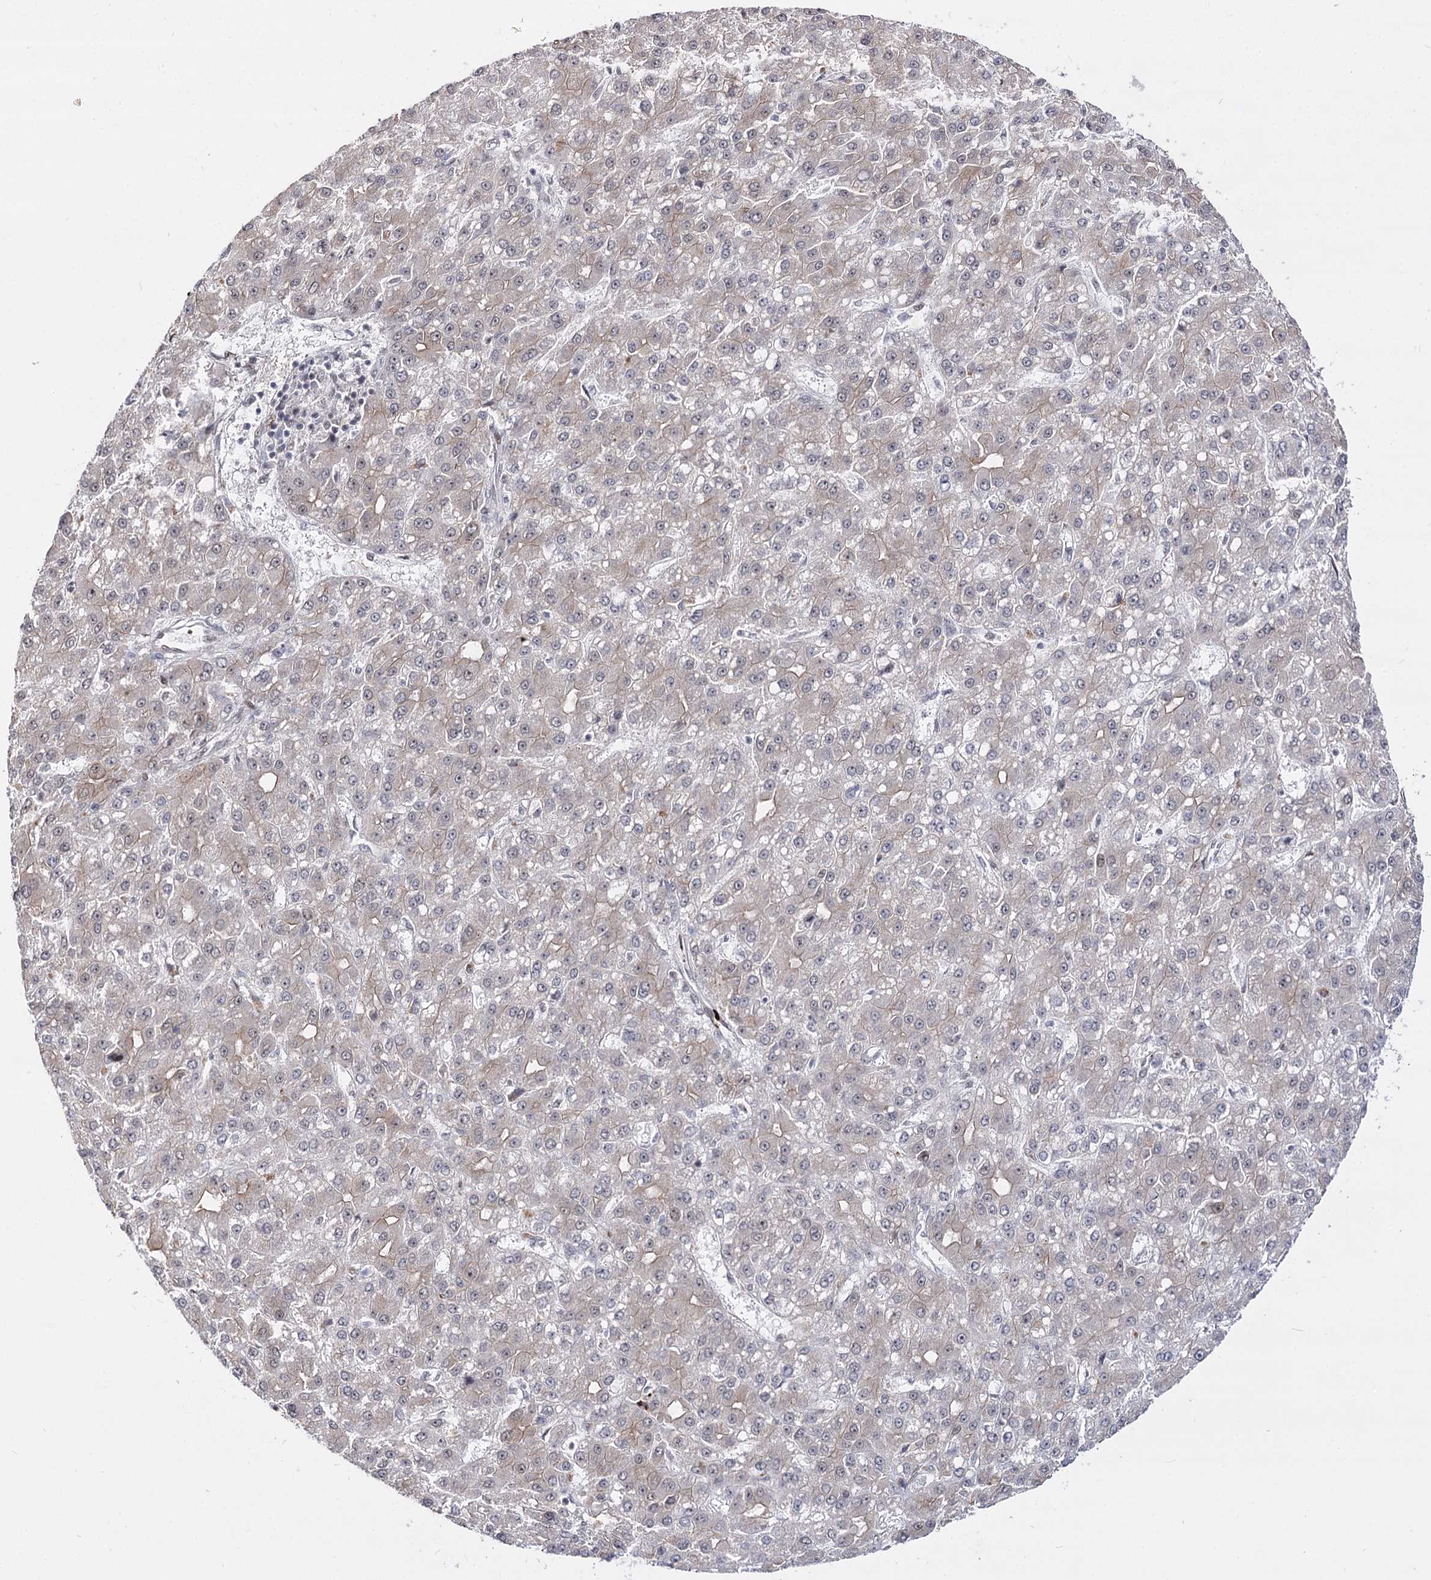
{"staining": {"intensity": "weak", "quantity": "25%-75%", "location": "cytoplasmic/membranous"}, "tissue": "liver cancer", "cell_type": "Tumor cells", "image_type": "cancer", "snomed": [{"axis": "morphology", "description": "Carcinoma, Hepatocellular, NOS"}, {"axis": "topography", "description": "Liver"}], "caption": "Immunohistochemical staining of human liver cancer (hepatocellular carcinoma) demonstrates low levels of weak cytoplasmic/membranous staining in approximately 25%-75% of tumor cells.", "gene": "STOX1", "patient": {"sex": "male", "age": 67}}